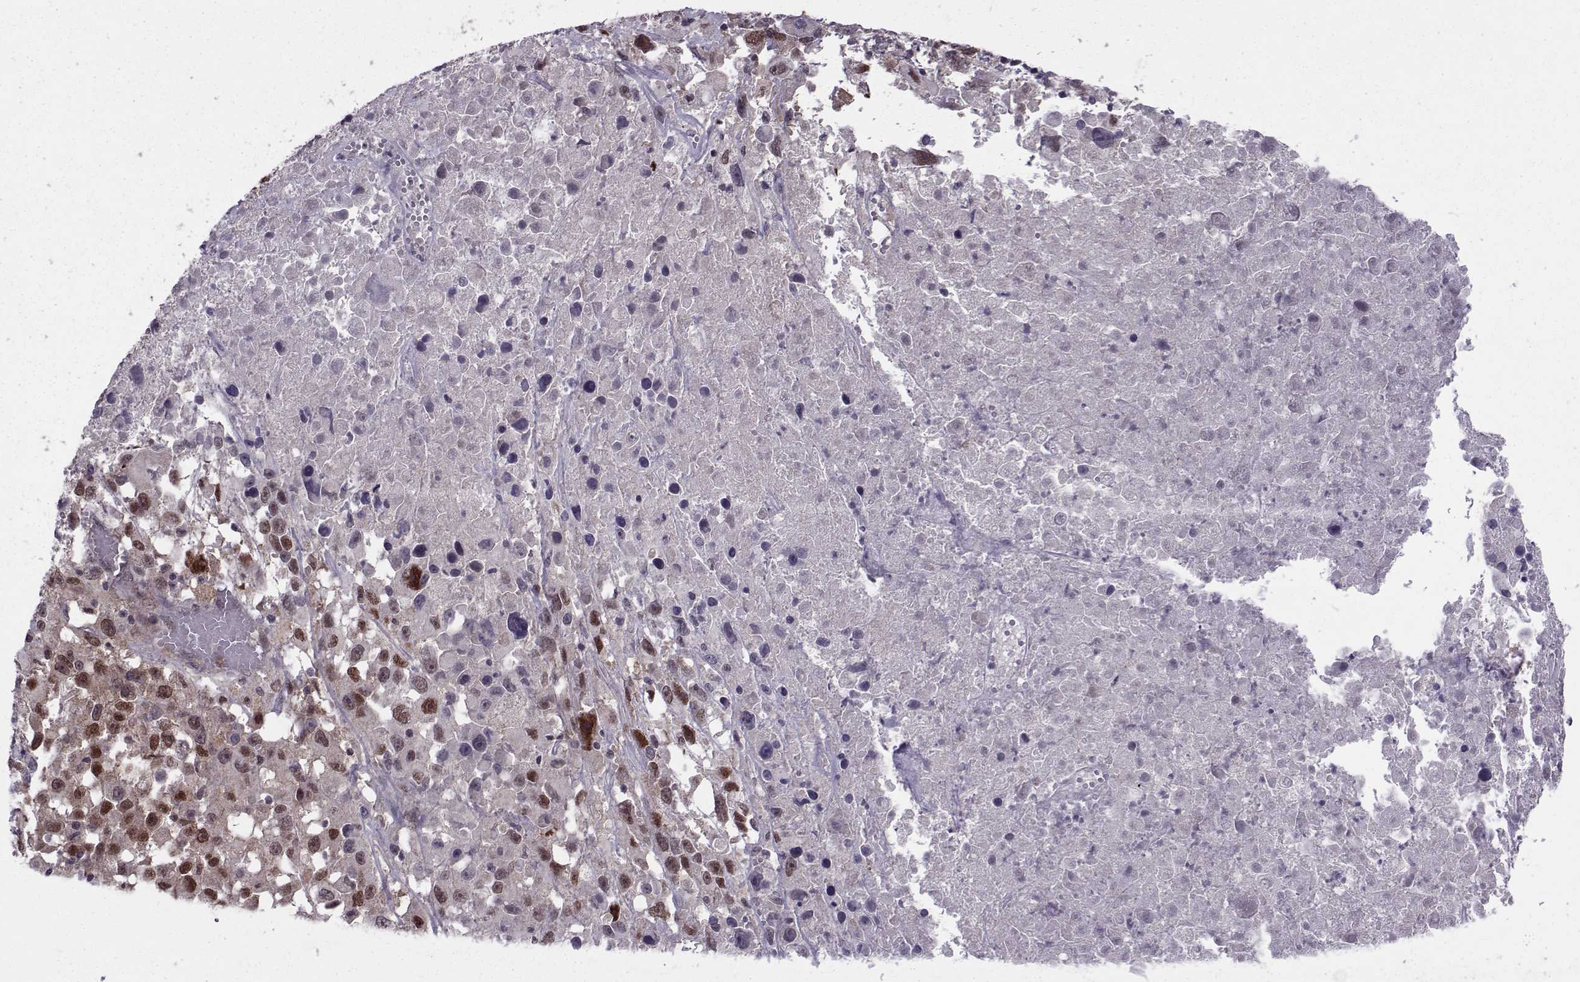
{"staining": {"intensity": "moderate", "quantity": "25%-75%", "location": "nuclear"}, "tissue": "melanoma", "cell_type": "Tumor cells", "image_type": "cancer", "snomed": [{"axis": "morphology", "description": "Malignant melanoma, Metastatic site"}, {"axis": "topography", "description": "Lymph node"}], "caption": "Protein staining of malignant melanoma (metastatic site) tissue reveals moderate nuclear positivity in about 25%-75% of tumor cells.", "gene": "CDK4", "patient": {"sex": "male", "age": 50}}